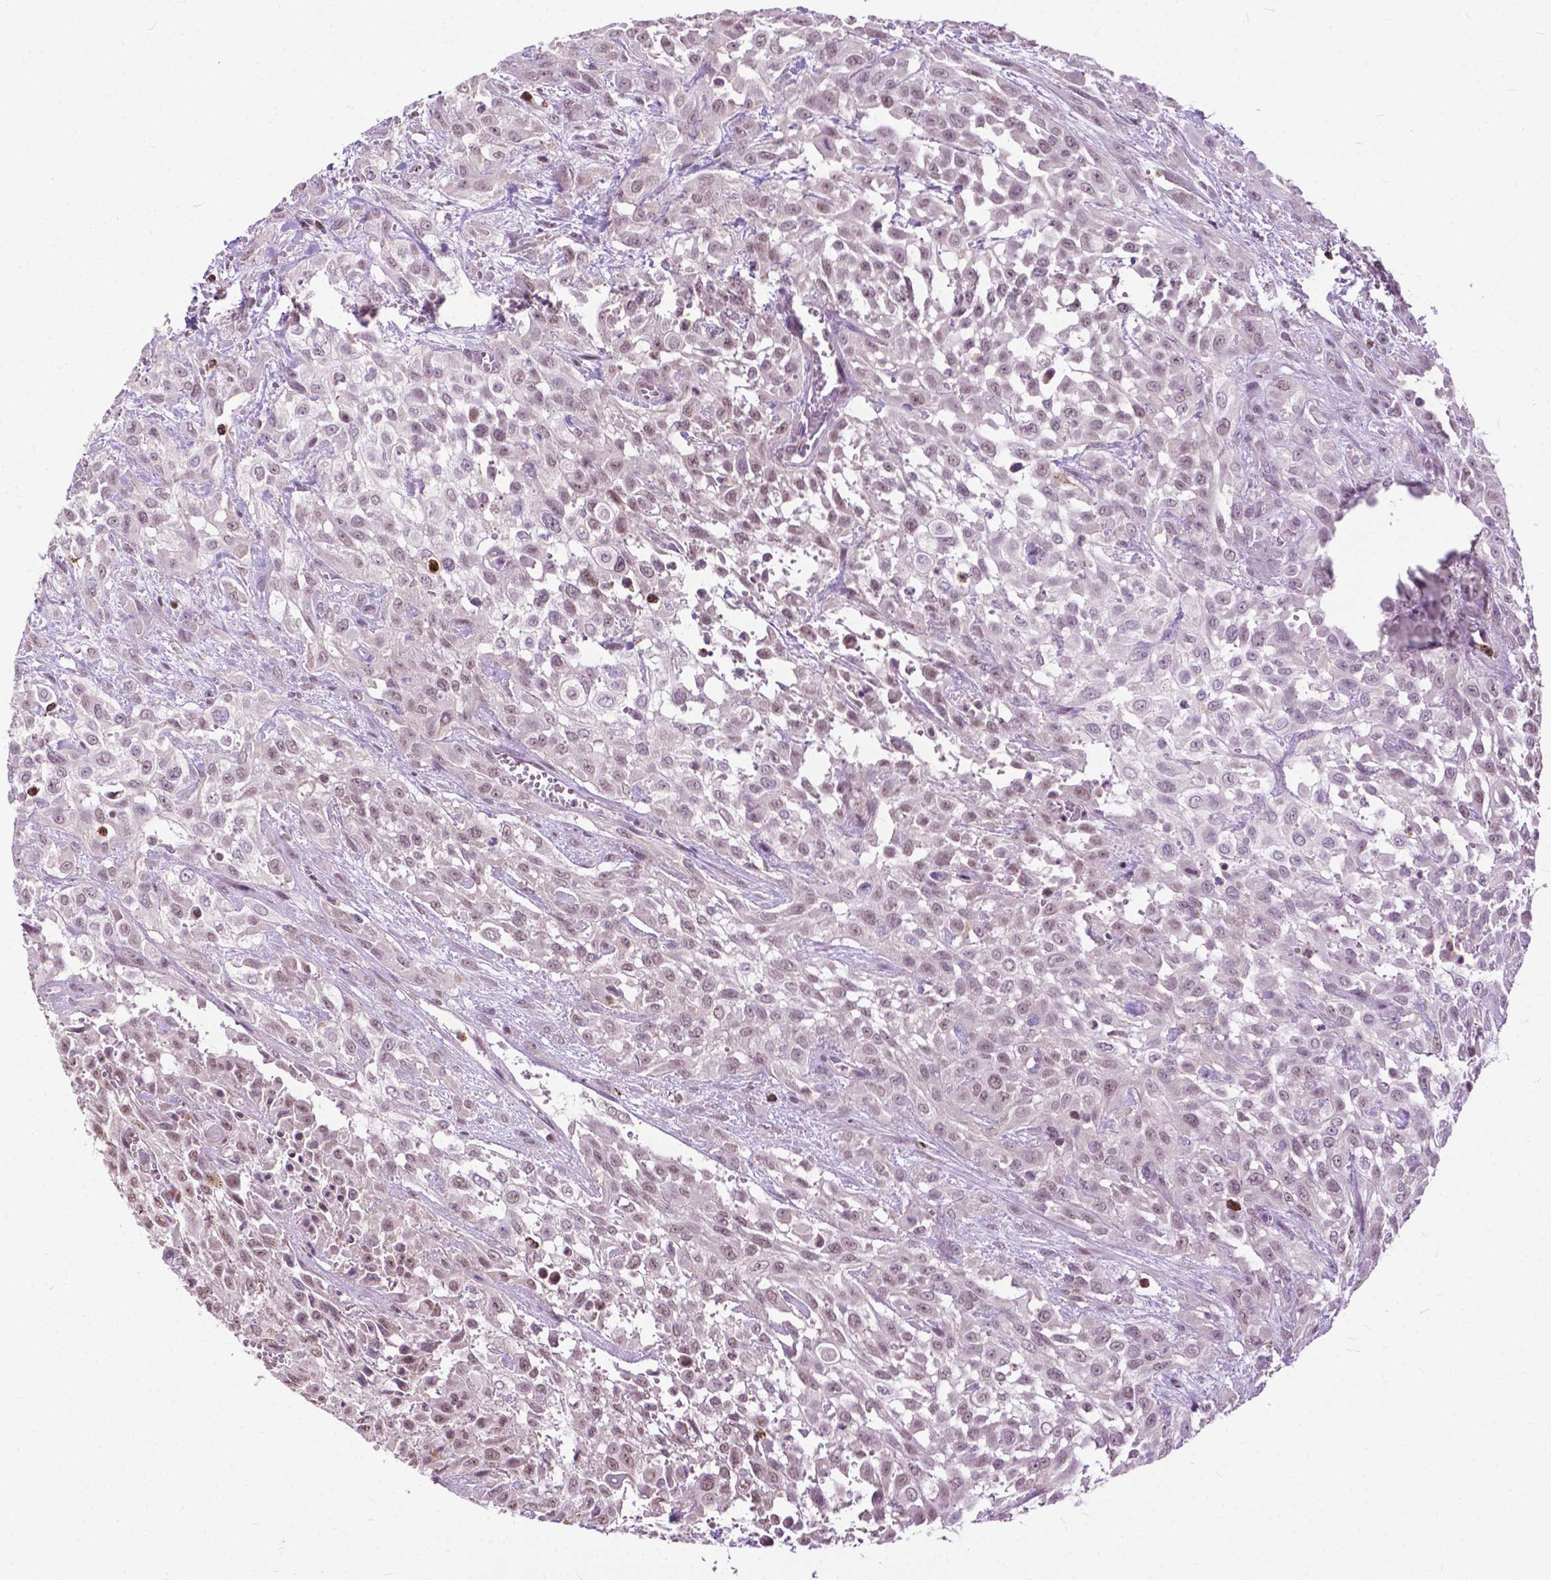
{"staining": {"intensity": "weak", "quantity": "<25%", "location": "nuclear"}, "tissue": "urothelial cancer", "cell_type": "Tumor cells", "image_type": "cancer", "snomed": [{"axis": "morphology", "description": "Urothelial carcinoma, High grade"}, {"axis": "topography", "description": "Urinary bladder"}], "caption": "Protein analysis of urothelial cancer reveals no significant expression in tumor cells.", "gene": "TTC9B", "patient": {"sex": "male", "age": 57}}